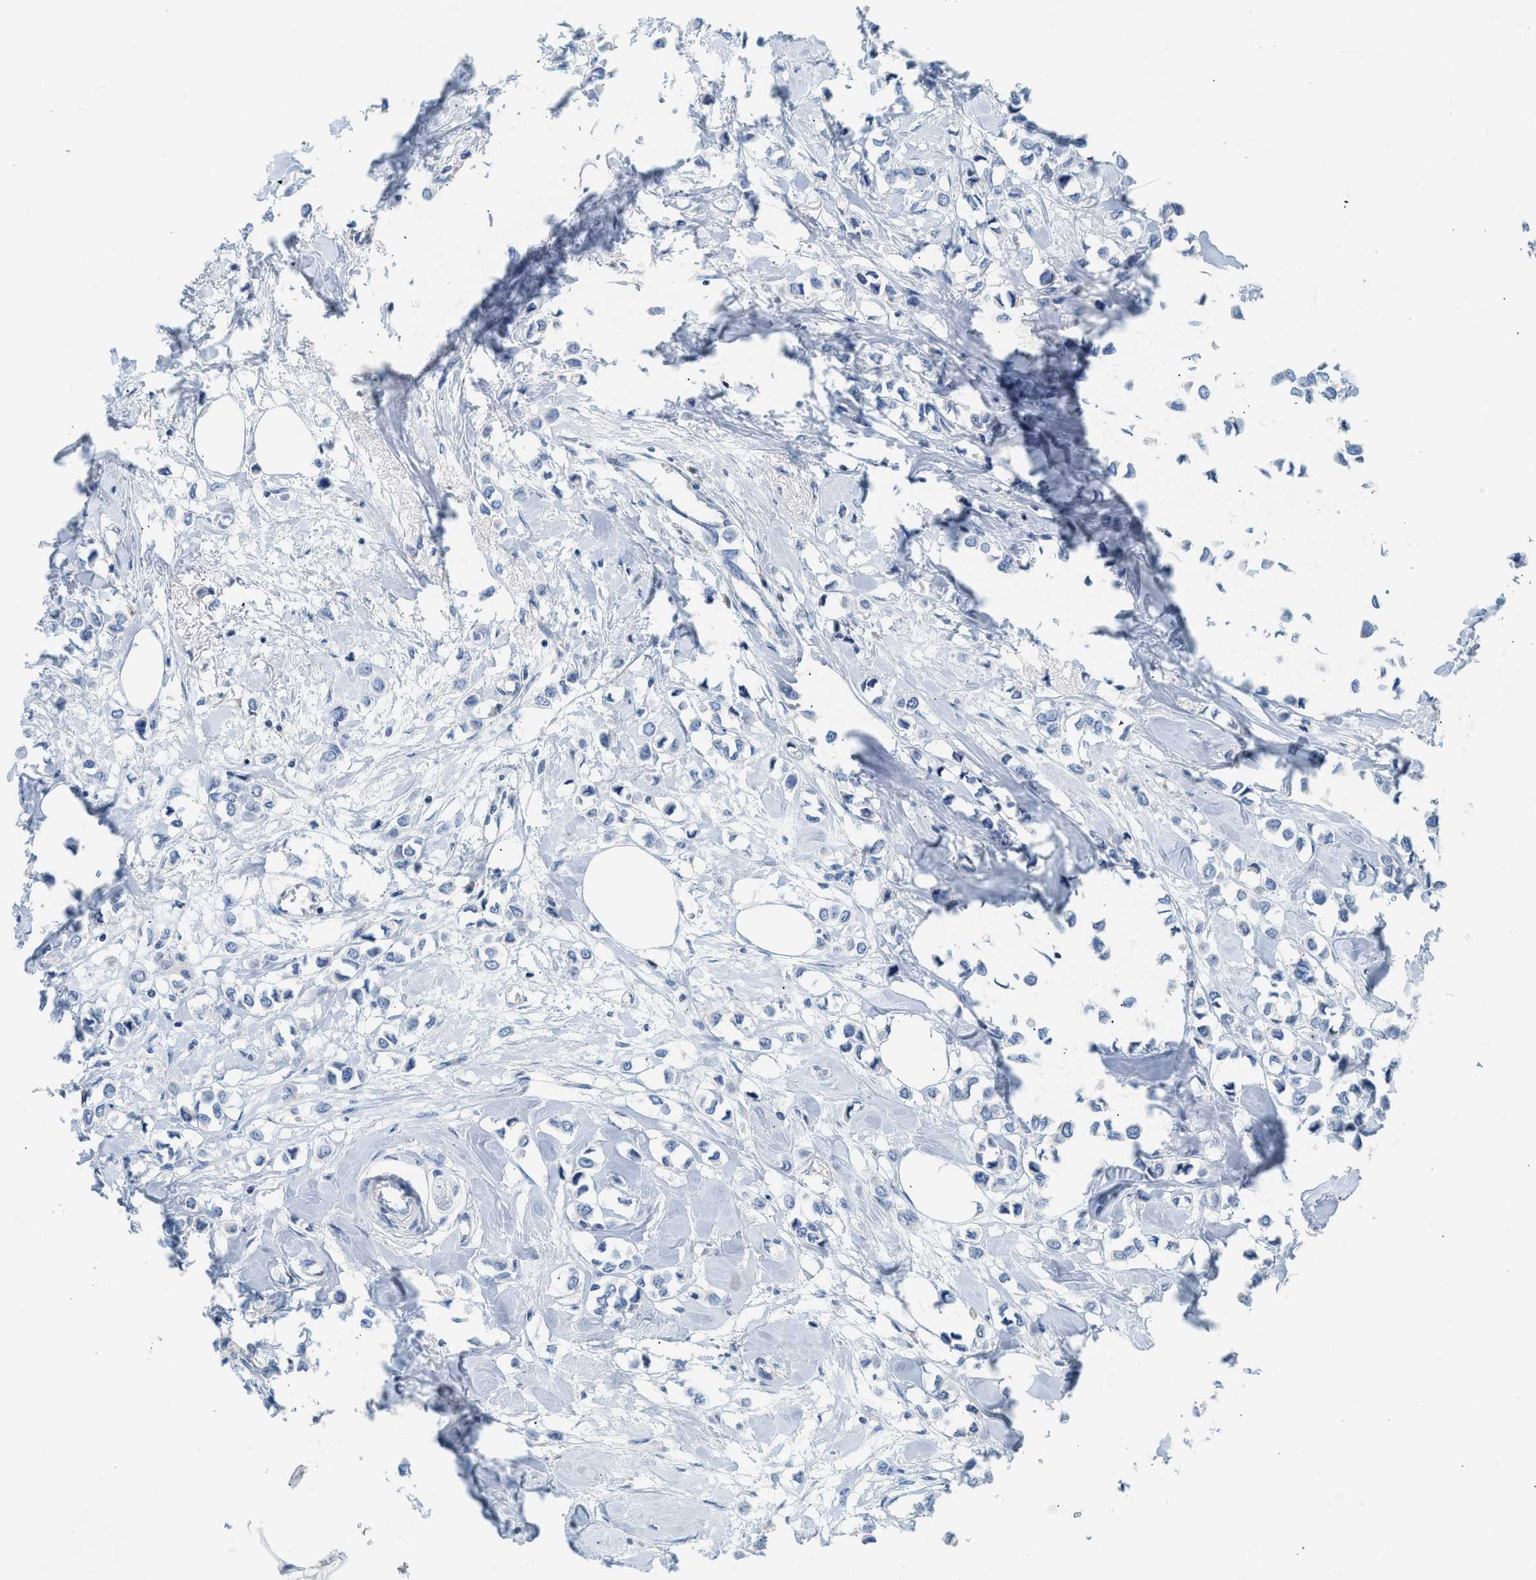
{"staining": {"intensity": "negative", "quantity": "none", "location": "none"}, "tissue": "breast cancer", "cell_type": "Tumor cells", "image_type": "cancer", "snomed": [{"axis": "morphology", "description": "Lobular carcinoma"}, {"axis": "topography", "description": "Breast"}], "caption": "Immunohistochemistry photomicrograph of neoplastic tissue: breast lobular carcinoma stained with DAB displays no significant protein positivity in tumor cells.", "gene": "NDUFS8", "patient": {"sex": "female", "age": 51}}